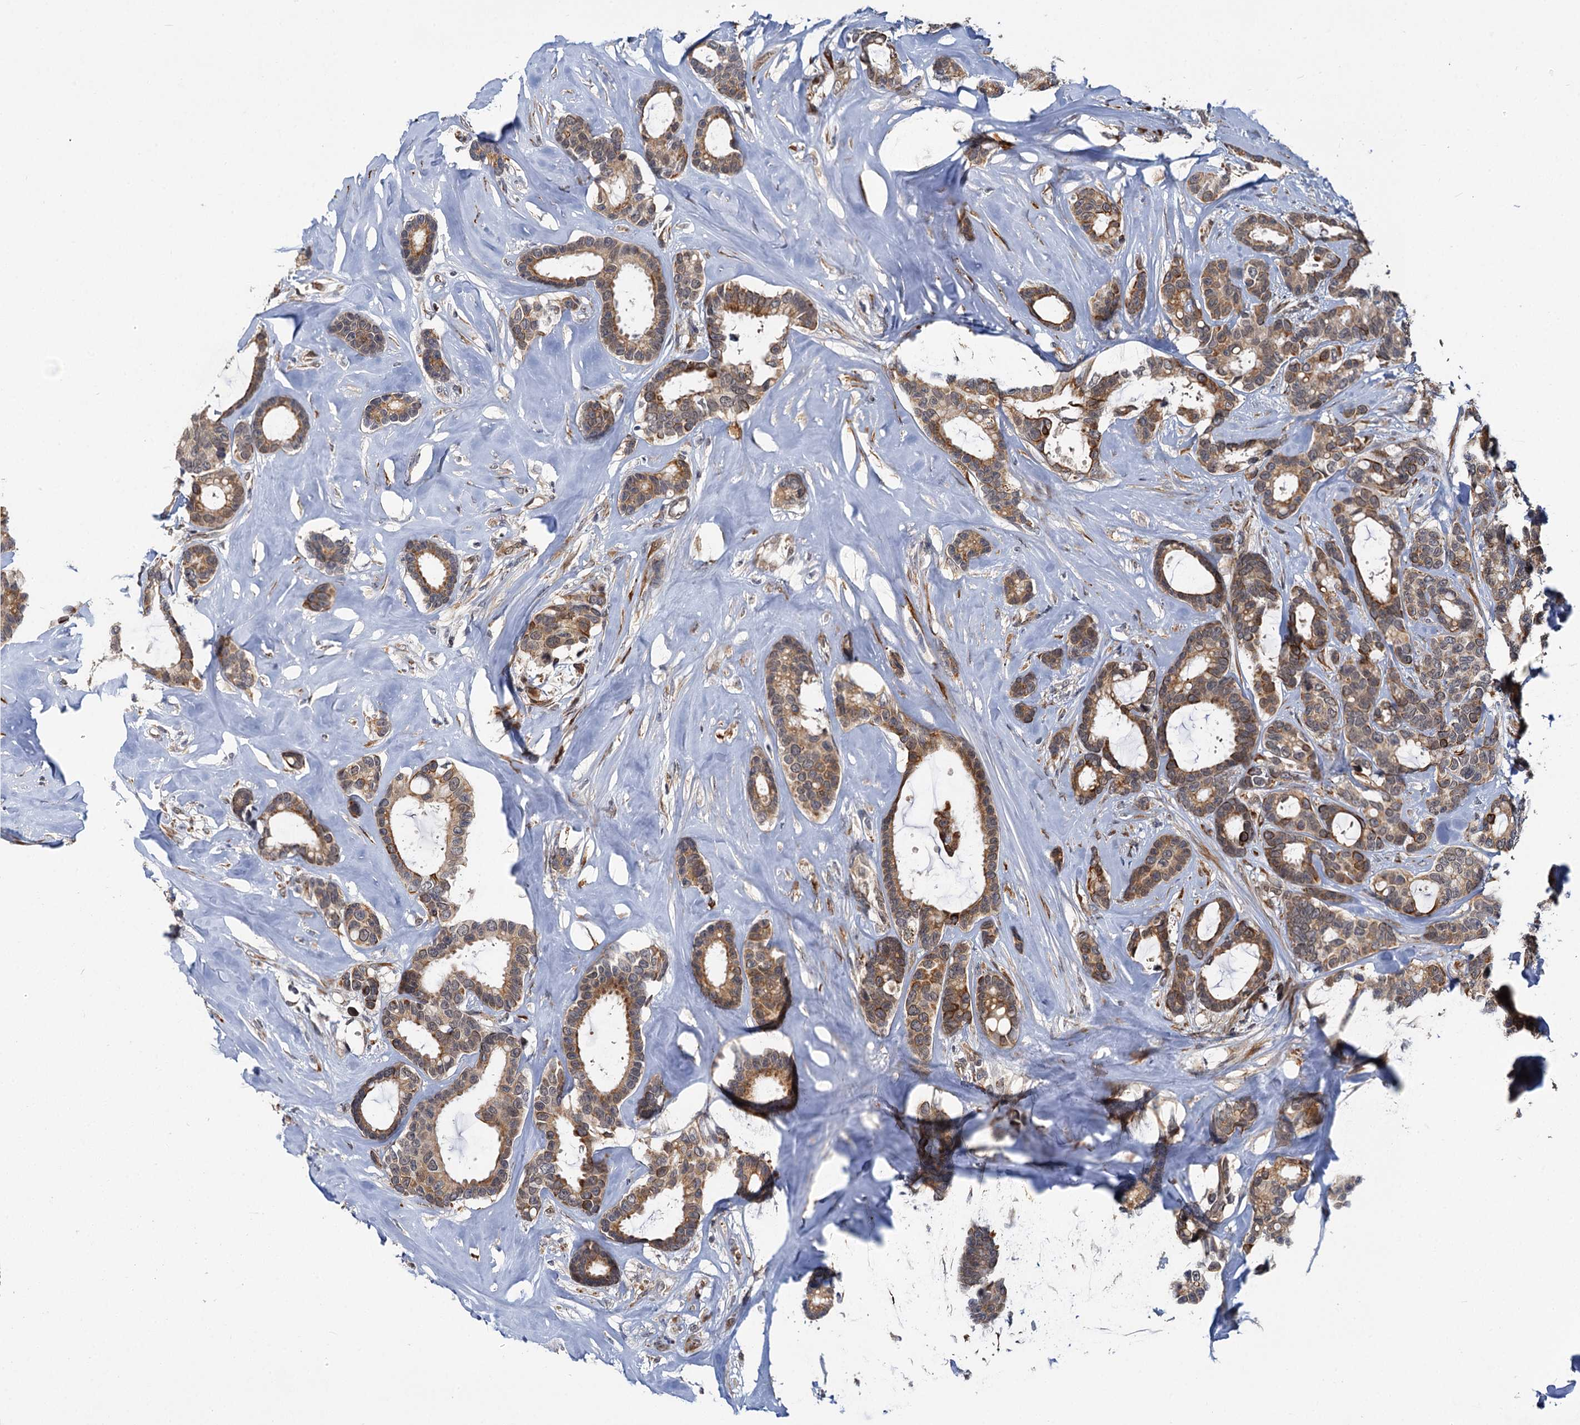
{"staining": {"intensity": "moderate", "quantity": ">75%", "location": "cytoplasmic/membranous"}, "tissue": "breast cancer", "cell_type": "Tumor cells", "image_type": "cancer", "snomed": [{"axis": "morphology", "description": "Duct carcinoma"}, {"axis": "topography", "description": "Breast"}], "caption": "This is a histology image of IHC staining of intraductal carcinoma (breast), which shows moderate expression in the cytoplasmic/membranous of tumor cells.", "gene": "APBA2", "patient": {"sex": "female", "age": 87}}